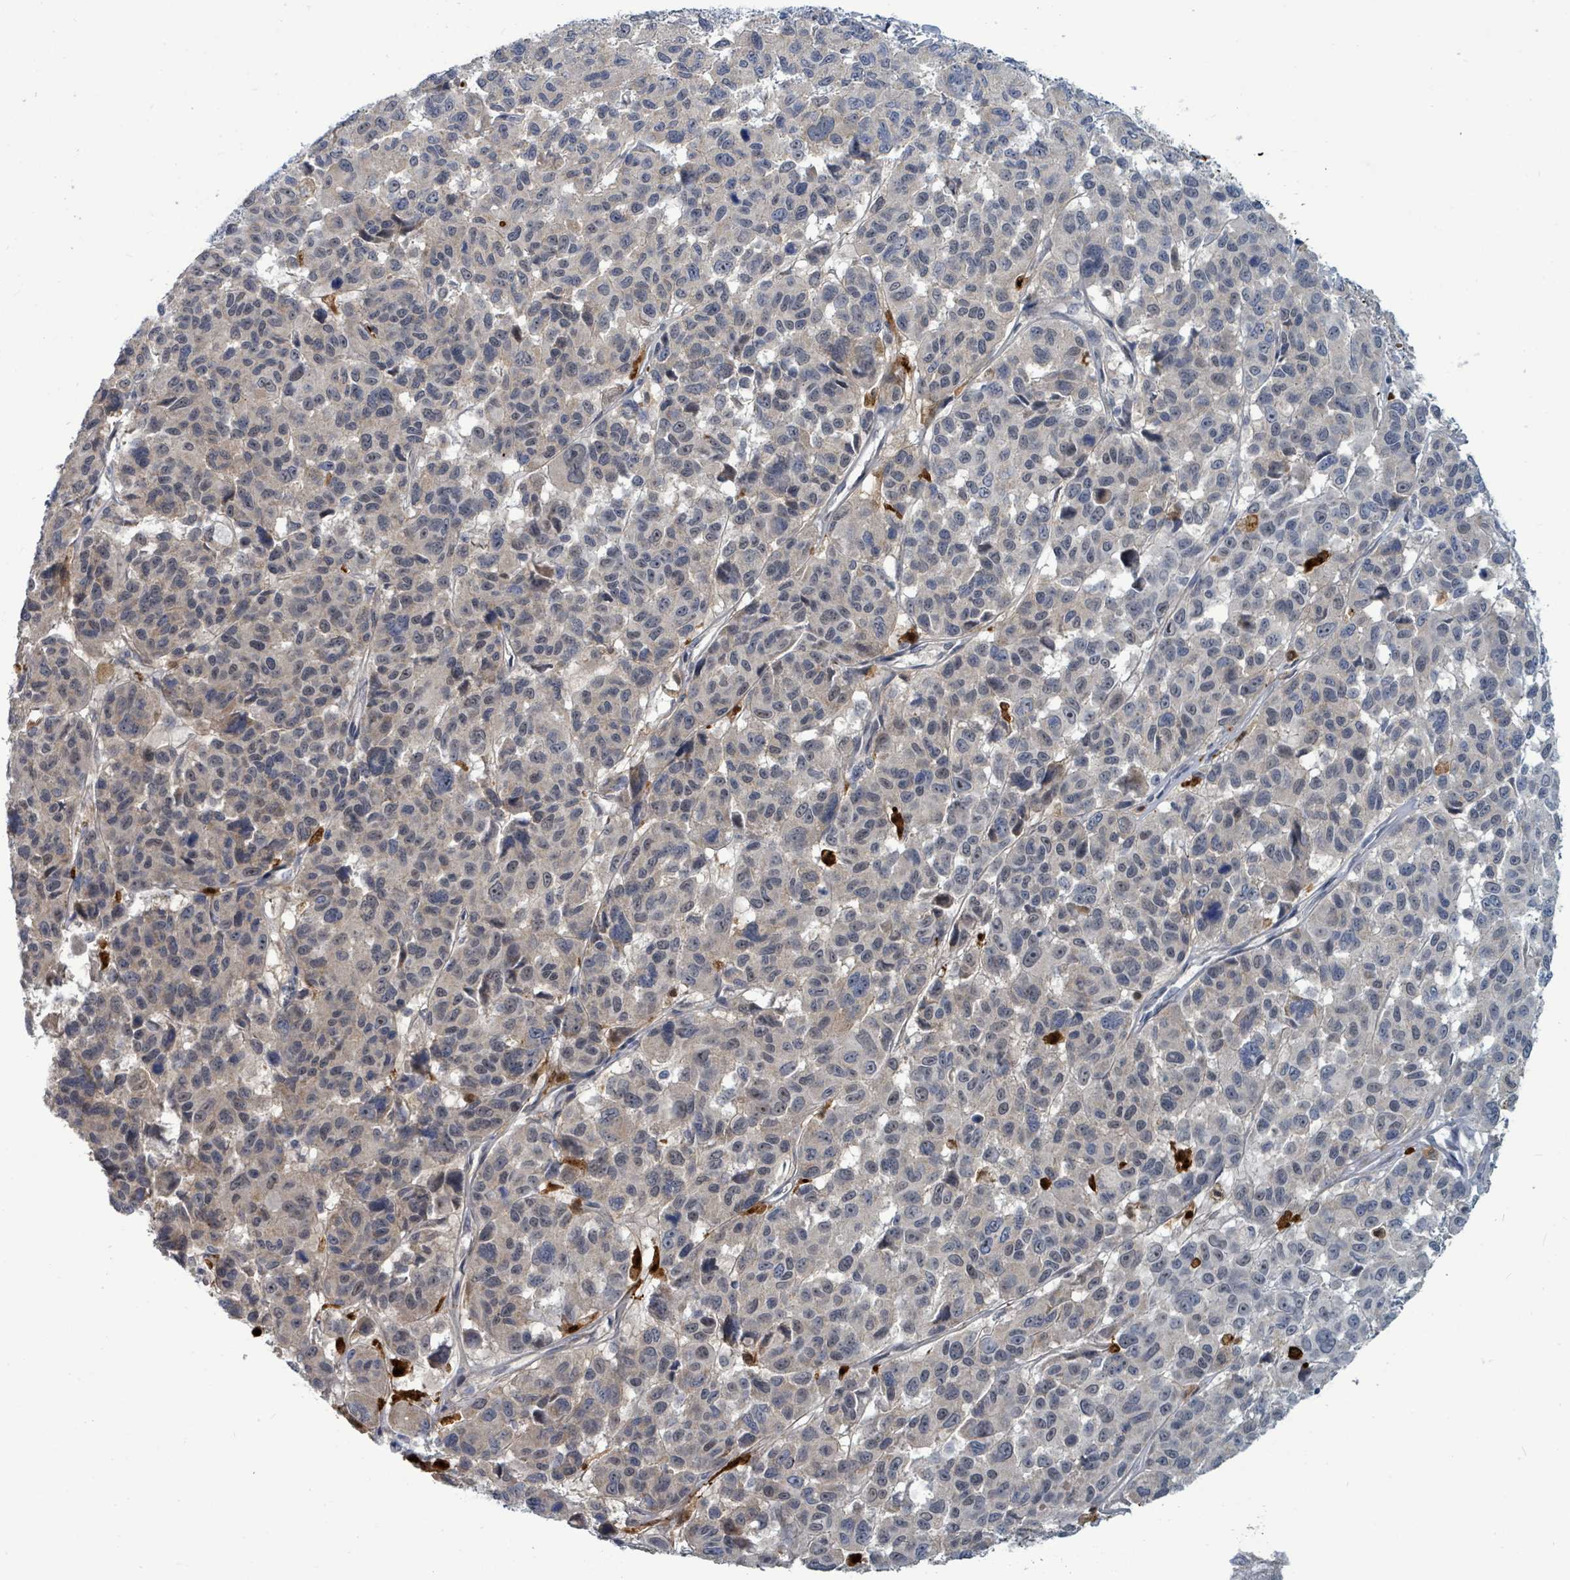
{"staining": {"intensity": "negative", "quantity": "none", "location": "none"}, "tissue": "melanoma", "cell_type": "Tumor cells", "image_type": "cancer", "snomed": [{"axis": "morphology", "description": "Malignant melanoma, NOS"}, {"axis": "topography", "description": "Skin"}], "caption": "This micrograph is of melanoma stained with immunohistochemistry to label a protein in brown with the nuclei are counter-stained blue. There is no positivity in tumor cells.", "gene": "TRDMT1", "patient": {"sex": "female", "age": 66}}